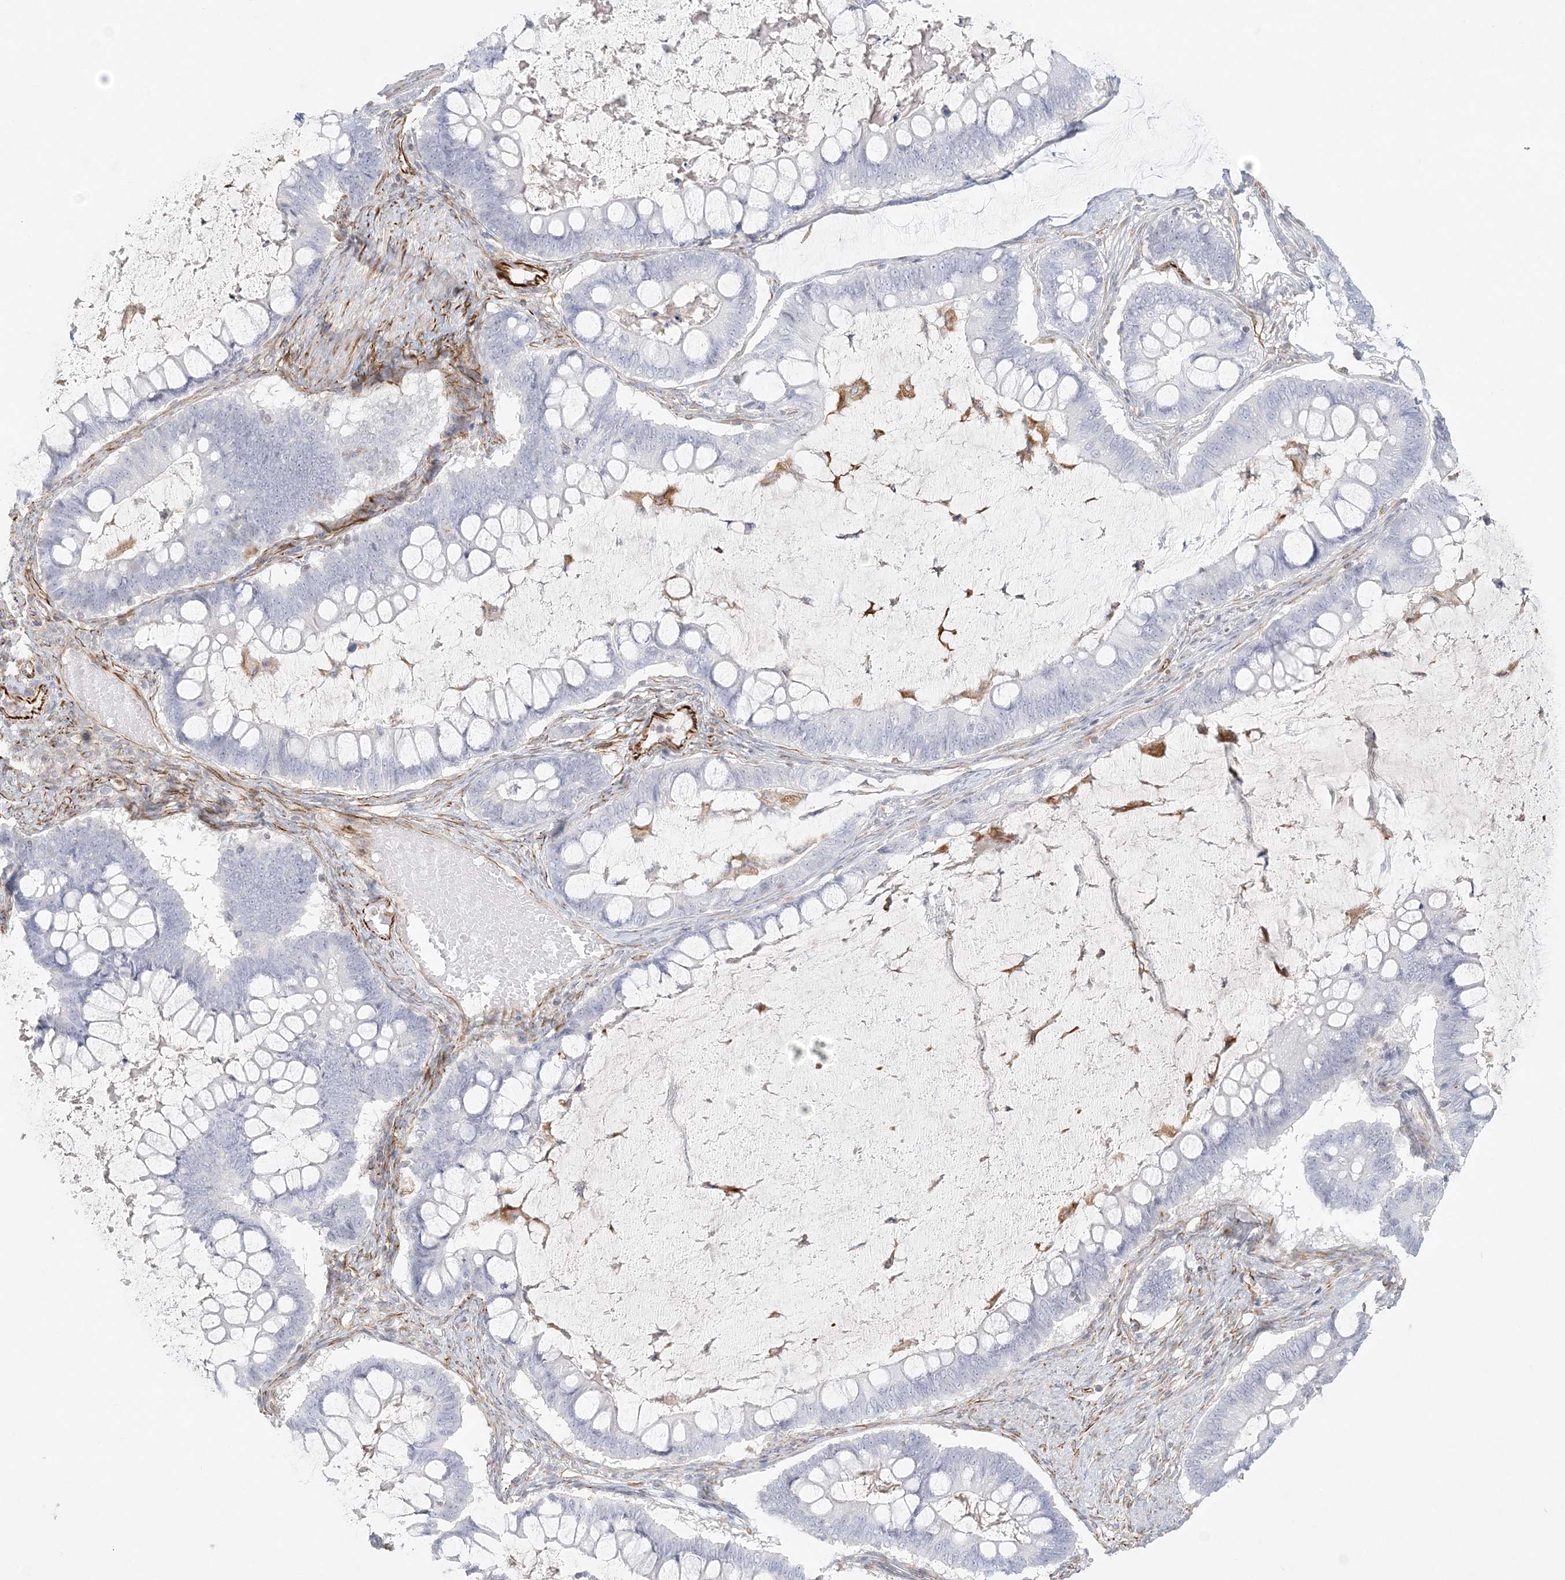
{"staining": {"intensity": "negative", "quantity": "none", "location": "none"}, "tissue": "ovarian cancer", "cell_type": "Tumor cells", "image_type": "cancer", "snomed": [{"axis": "morphology", "description": "Cystadenocarcinoma, mucinous, NOS"}, {"axis": "topography", "description": "Ovary"}], "caption": "A photomicrograph of human ovarian cancer (mucinous cystadenocarcinoma) is negative for staining in tumor cells.", "gene": "DMRTB1", "patient": {"sex": "female", "age": 61}}